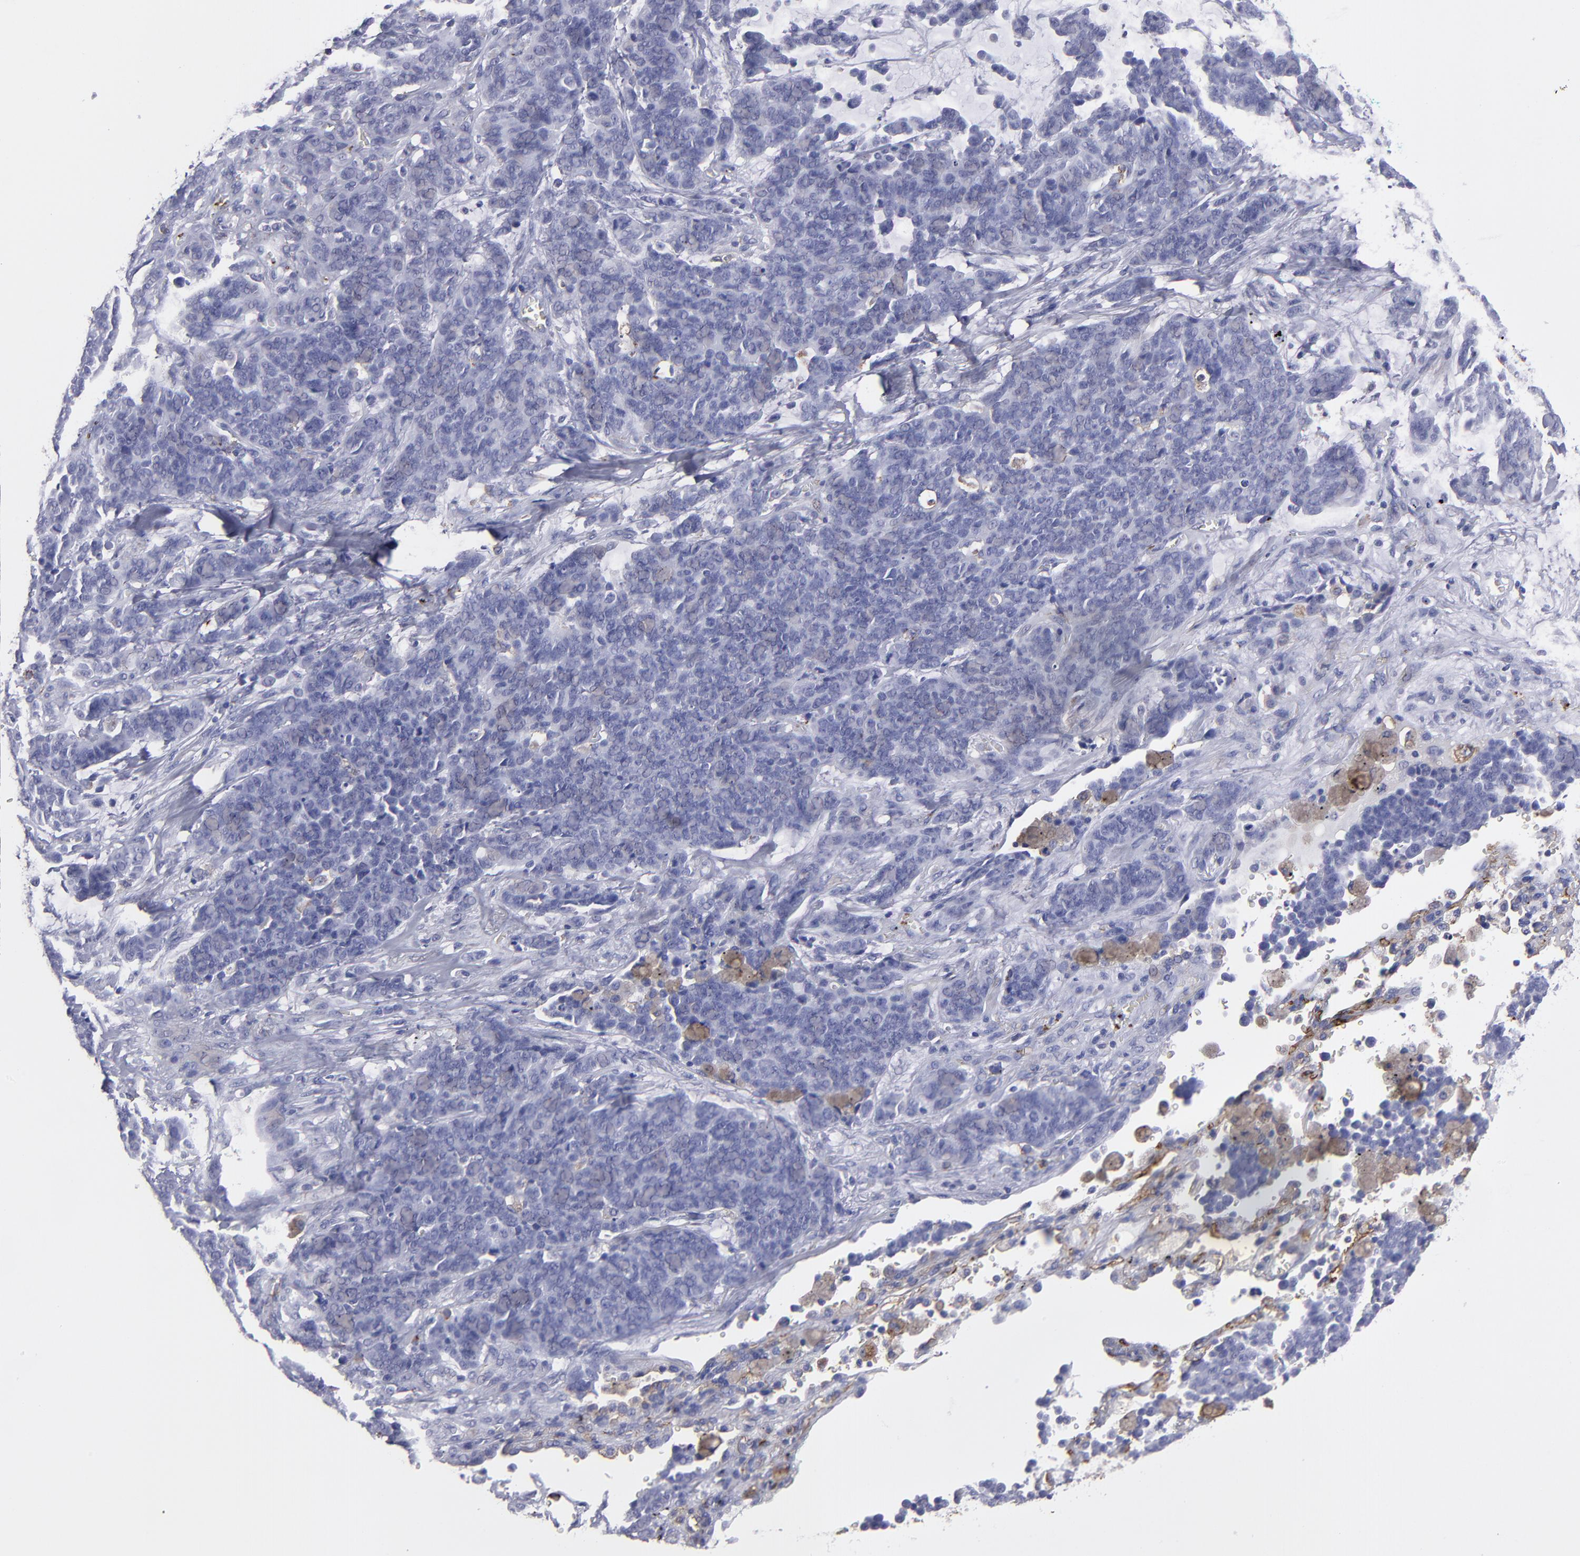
{"staining": {"intensity": "negative", "quantity": "none", "location": "none"}, "tissue": "lung cancer", "cell_type": "Tumor cells", "image_type": "cancer", "snomed": [{"axis": "morphology", "description": "Neoplasm, malignant, NOS"}, {"axis": "topography", "description": "Lung"}], "caption": "This is an IHC micrograph of neoplasm (malignant) (lung). There is no staining in tumor cells.", "gene": "CD36", "patient": {"sex": "female", "age": 58}}